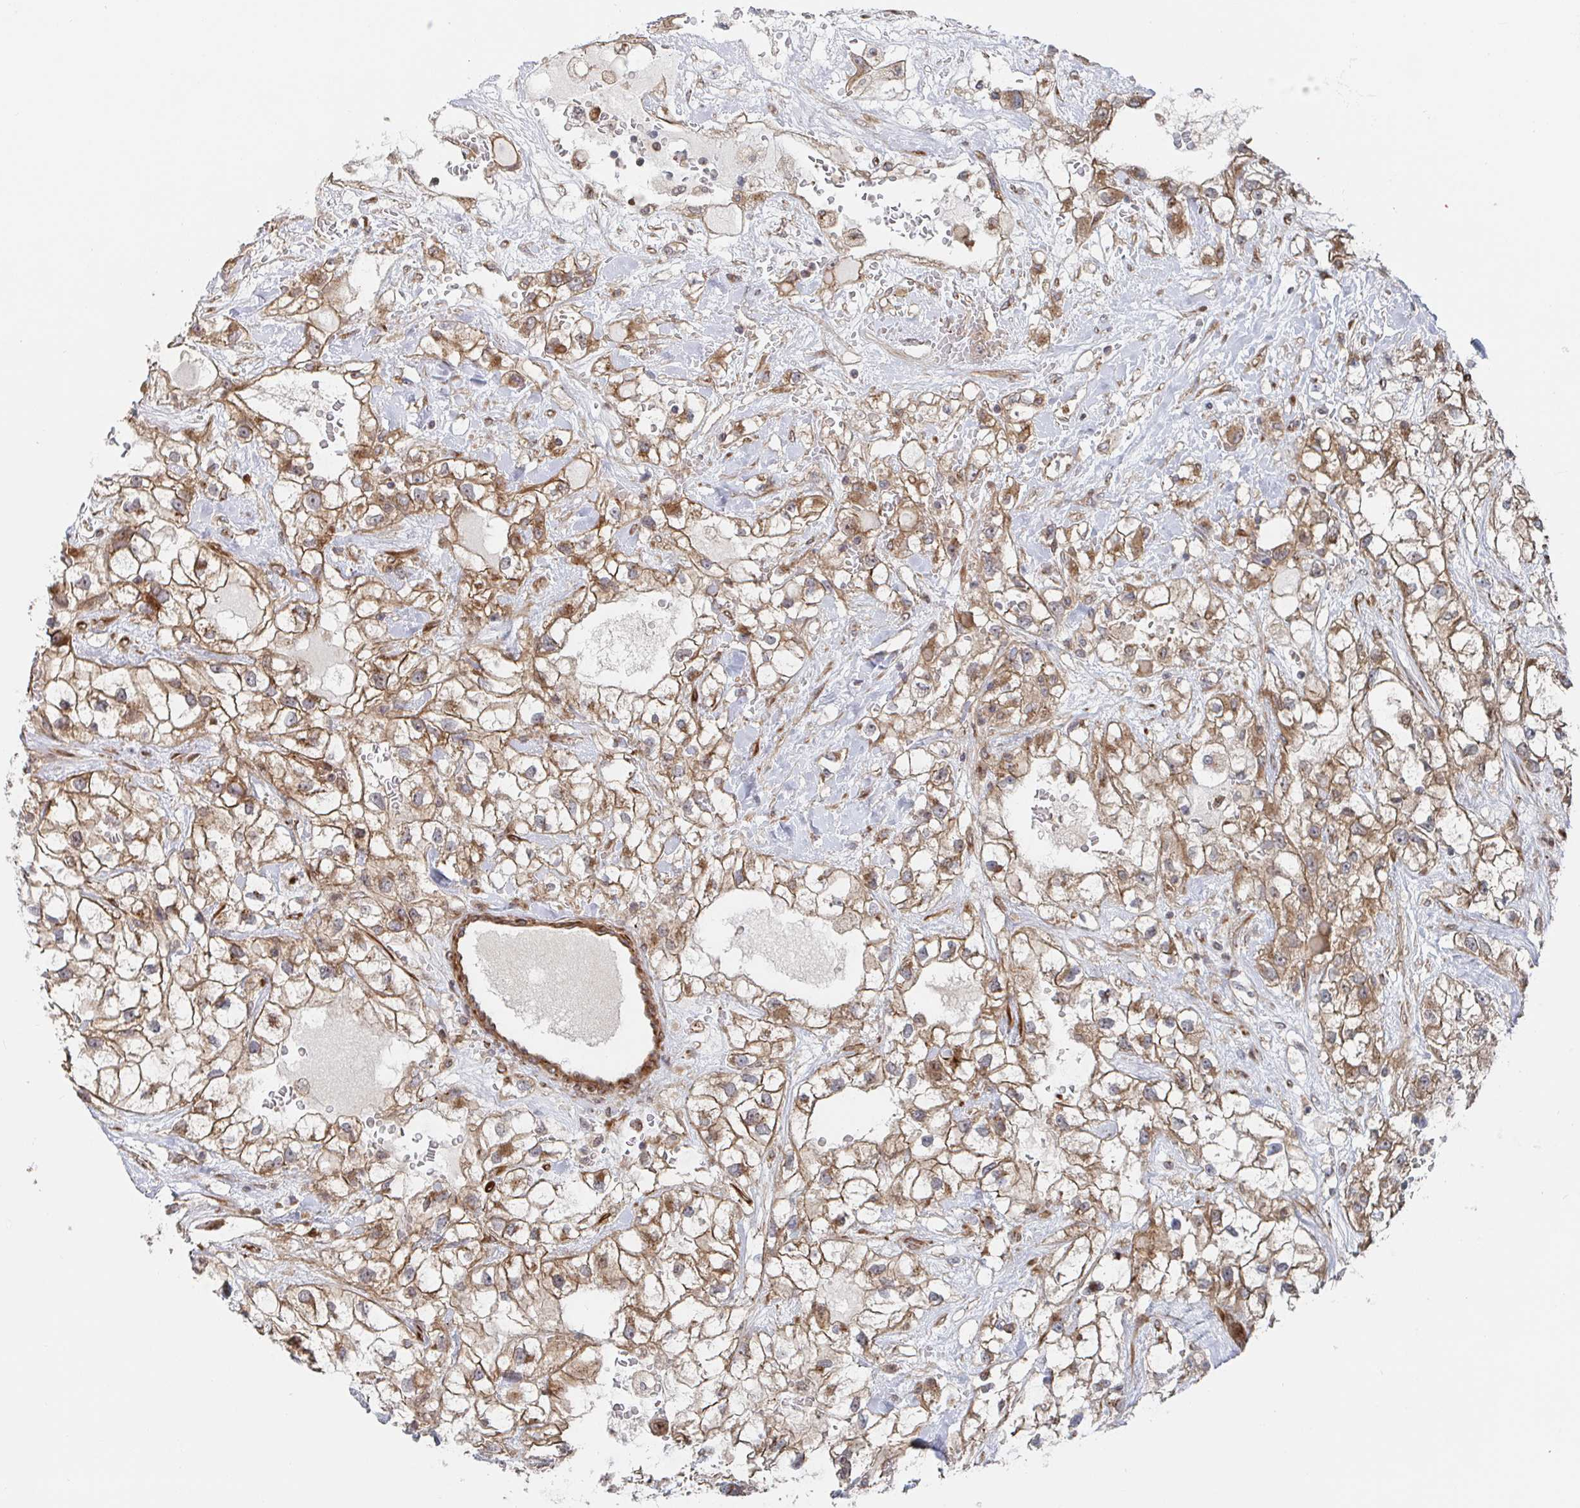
{"staining": {"intensity": "moderate", "quantity": ">75%", "location": "cytoplasmic/membranous"}, "tissue": "renal cancer", "cell_type": "Tumor cells", "image_type": "cancer", "snomed": [{"axis": "morphology", "description": "Adenocarcinoma, NOS"}, {"axis": "topography", "description": "Kidney"}], "caption": "Moderate cytoplasmic/membranous staining for a protein is identified in about >75% of tumor cells of renal cancer (adenocarcinoma) using immunohistochemistry.", "gene": "DVL3", "patient": {"sex": "male", "age": 59}}